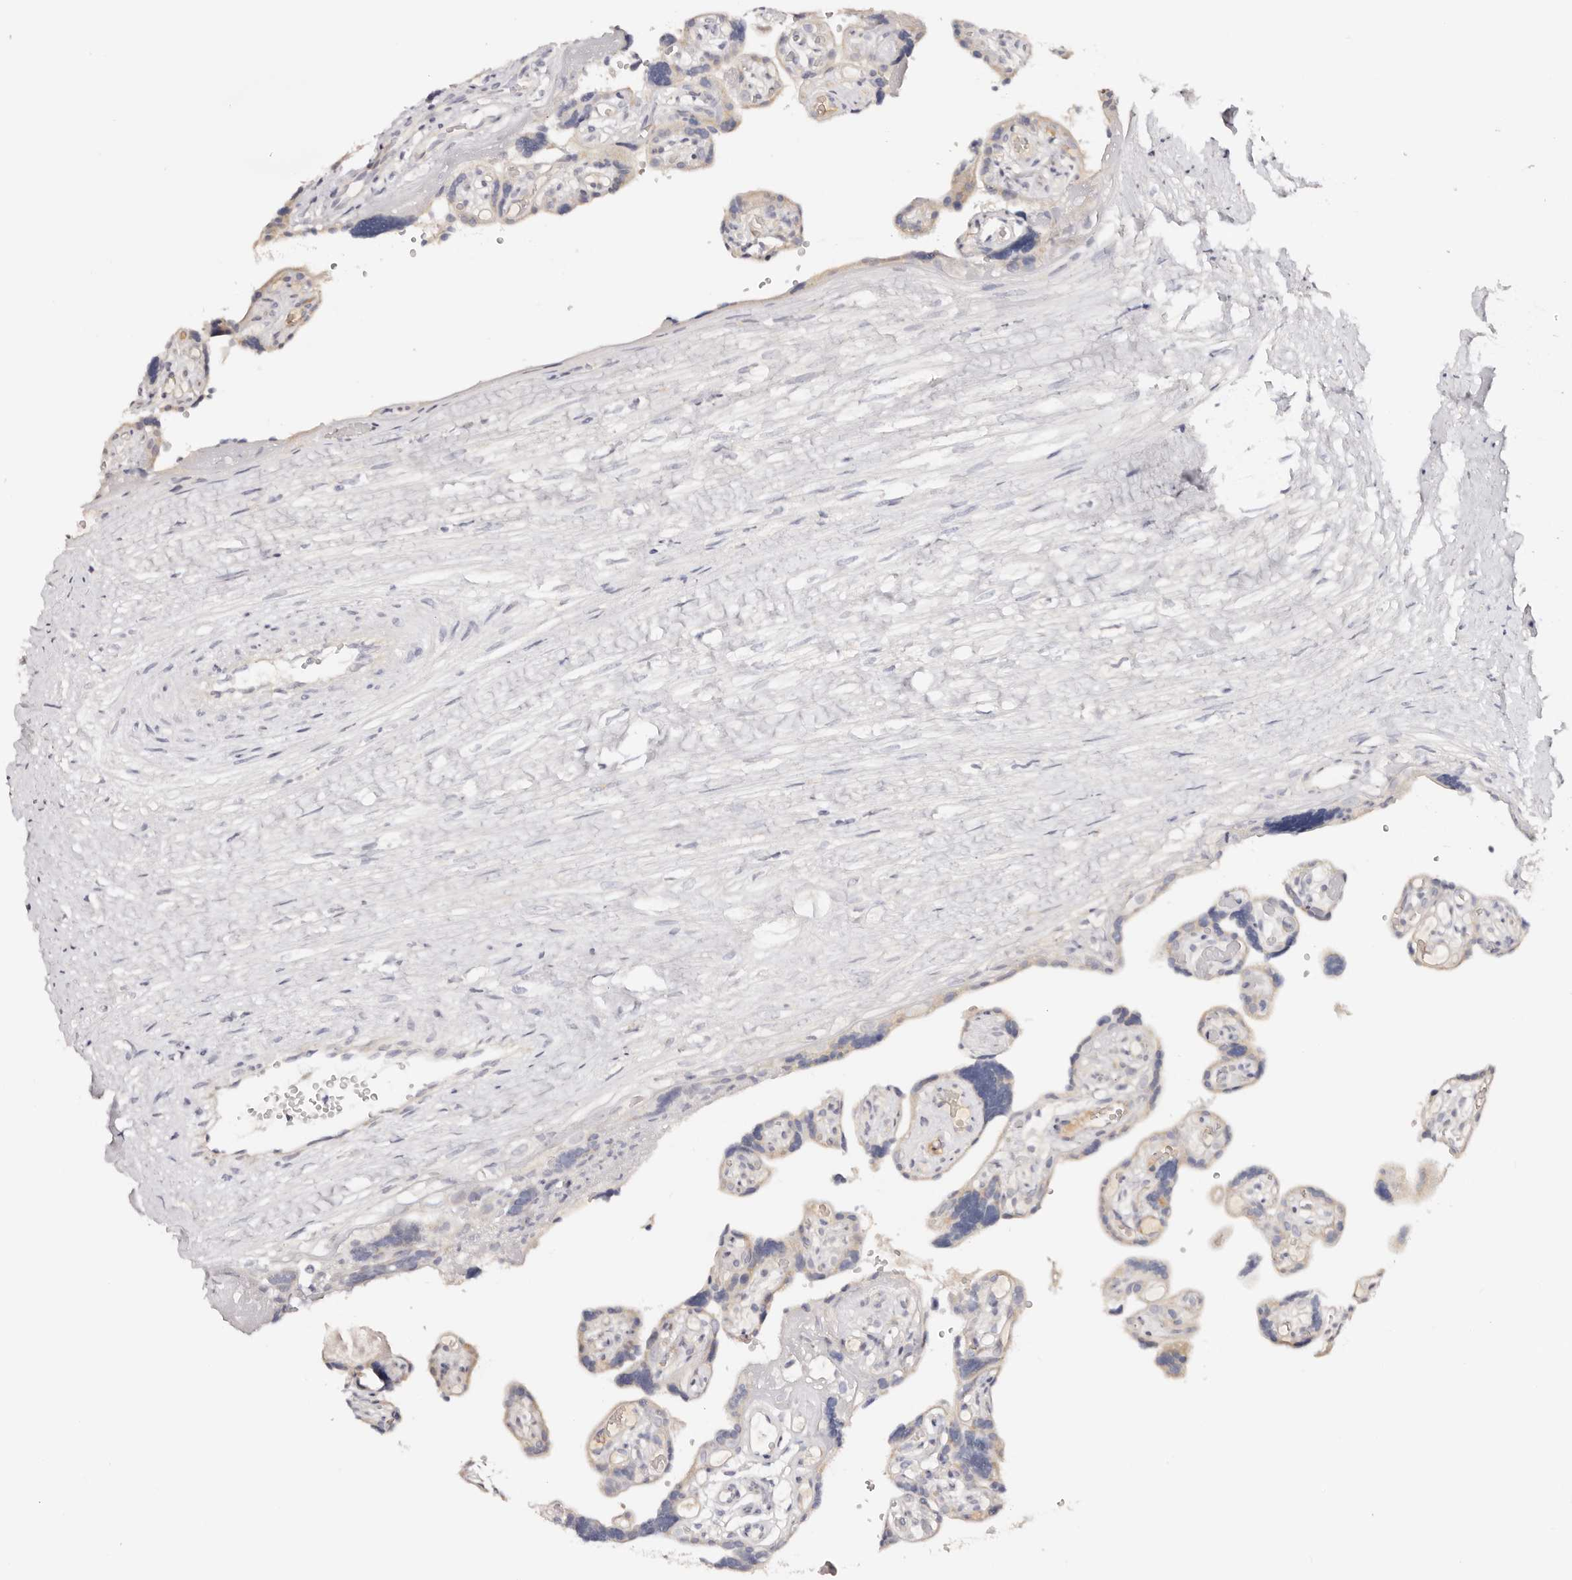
{"staining": {"intensity": "negative", "quantity": "none", "location": "none"}, "tissue": "placenta", "cell_type": "Decidual cells", "image_type": "normal", "snomed": [{"axis": "morphology", "description": "Normal tissue, NOS"}, {"axis": "topography", "description": "Placenta"}], "caption": "The photomicrograph demonstrates no significant expression in decidual cells of placenta. Brightfield microscopy of immunohistochemistry stained with DAB (3,3'-diaminobenzidine) (brown) and hematoxylin (blue), captured at high magnification.", "gene": "DNASE1", "patient": {"sex": "female", "age": 30}}